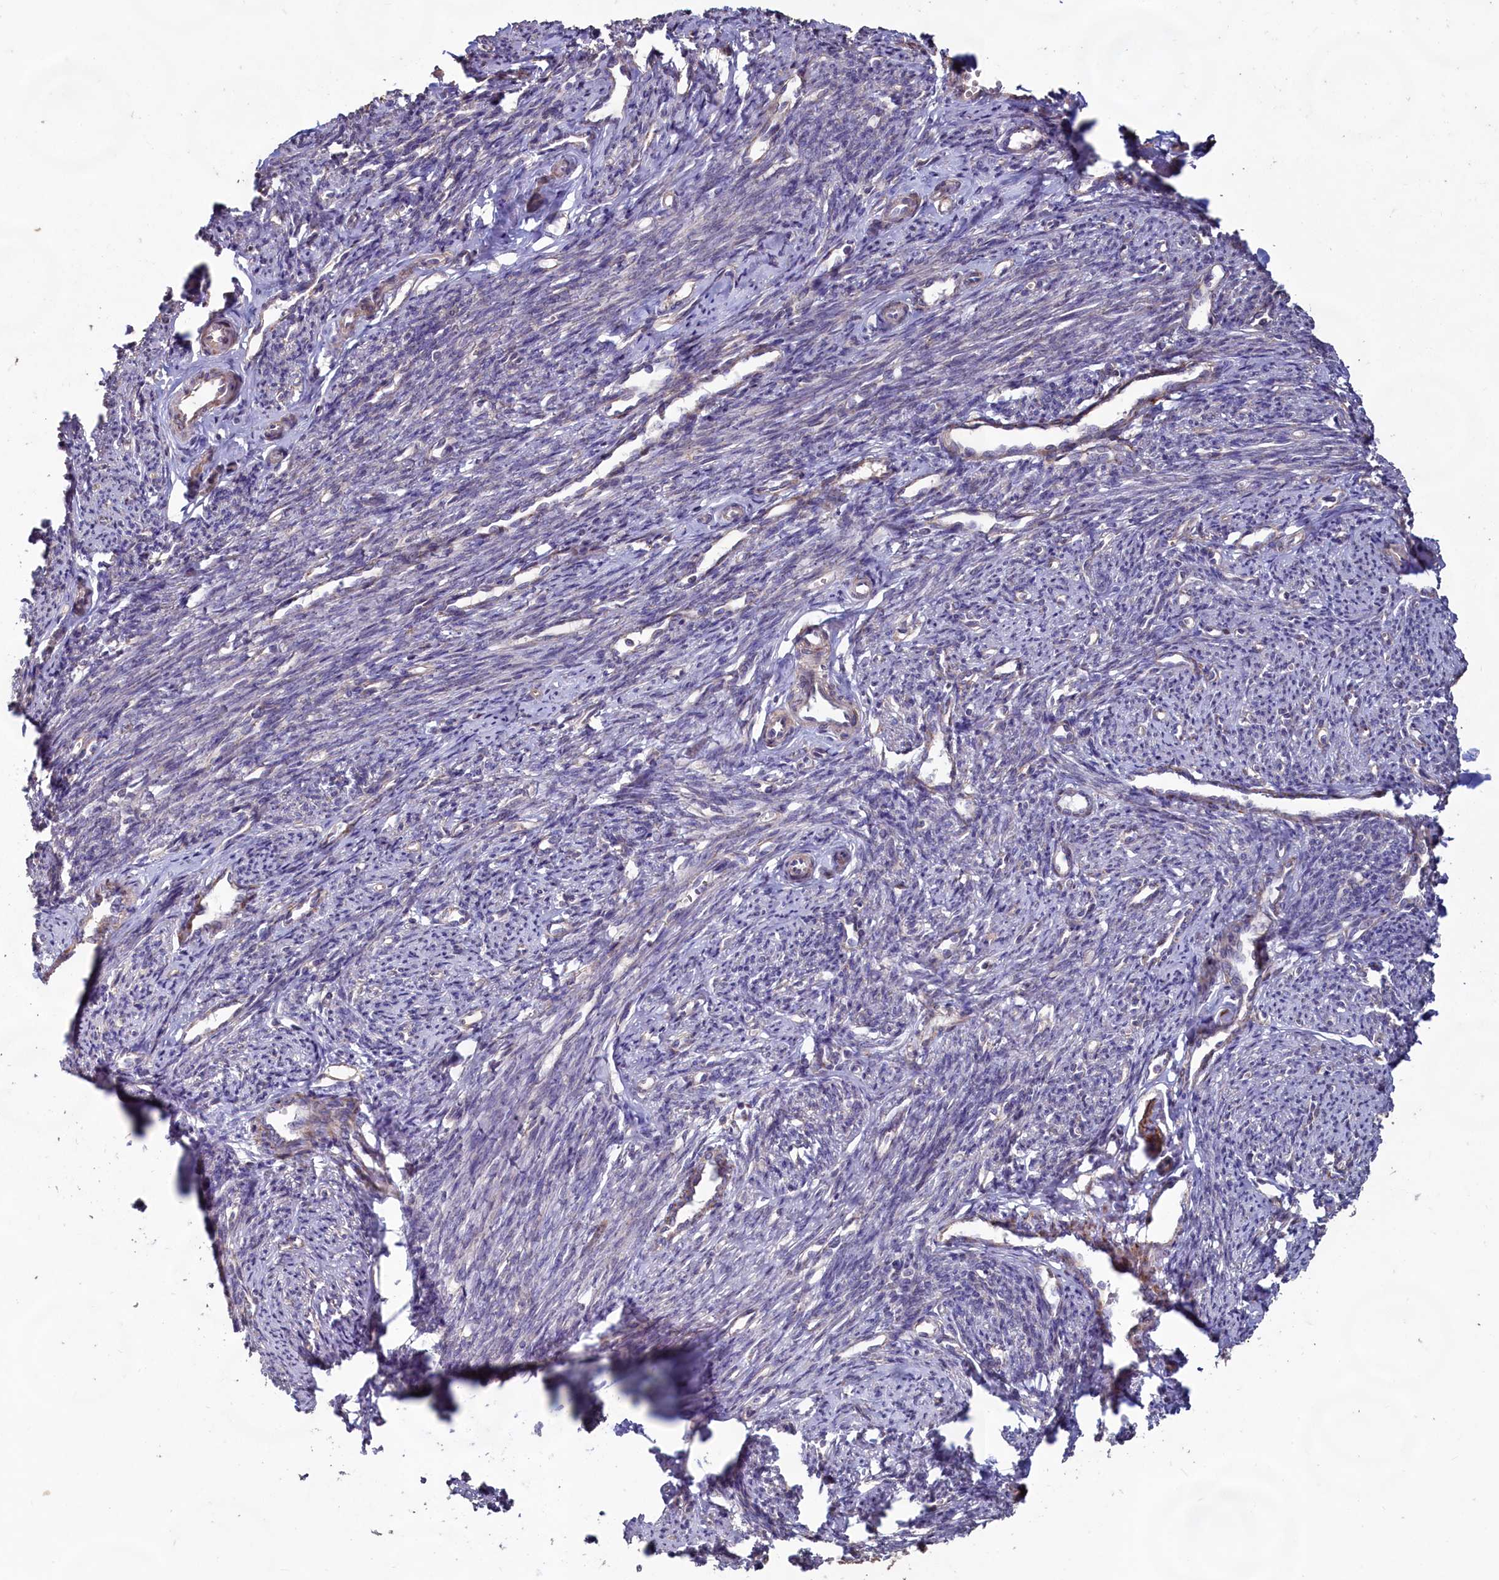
{"staining": {"intensity": "moderate", "quantity": "25%-75%", "location": "cytoplasmic/membranous"}, "tissue": "smooth muscle", "cell_type": "Smooth muscle cells", "image_type": "normal", "snomed": [{"axis": "morphology", "description": "Normal tissue, NOS"}, {"axis": "topography", "description": "Smooth muscle"}, {"axis": "topography", "description": "Uterus"}], "caption": "A brown stain highlights moderate cytoplasmic/membranous positivity of a protein in smooth muscle cells of benign human smooth muscle. Nuclei are stained in blue.", "gene": "FUNDC1", "patient": {"sex": "female", "age": 59}}